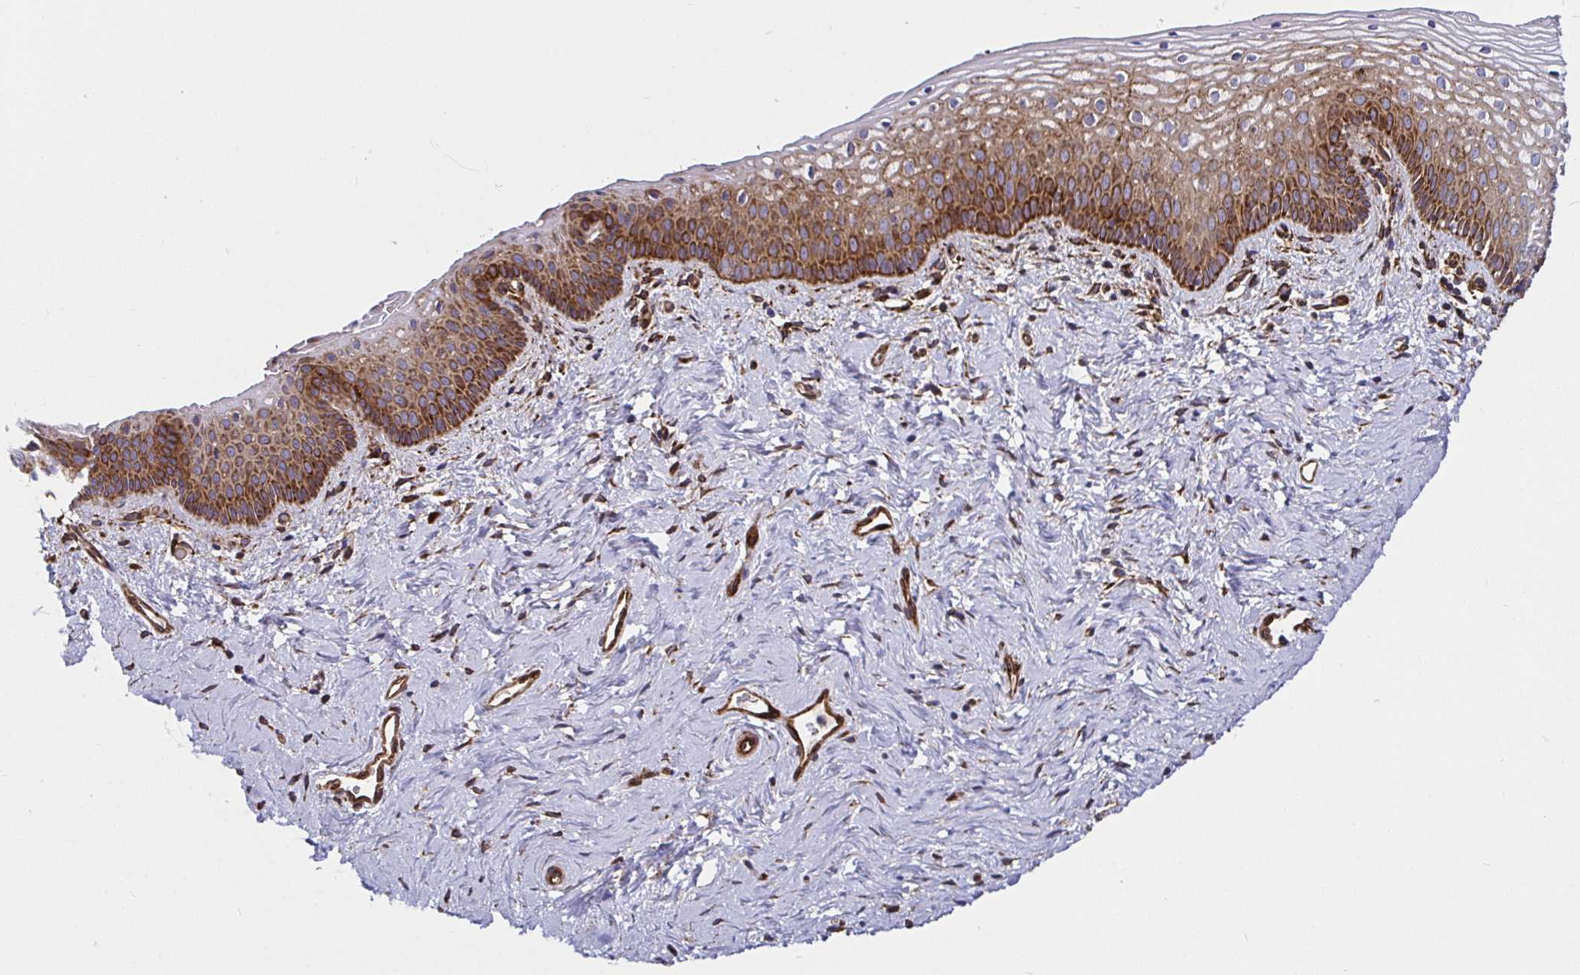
{"staining": {"intensity": "strong", "quantity": ">75%", "location": "cytoplasmic/membranous"}, "tissue": "vagina", "cell_type": "Squamous epithelial cells", "image_type": "normal", "snomed": [{"axis": "morphology", "description": "Normal tissue, NOS"}, {"axis": "topography", "description": "Vagina"}], "caption": "High-magnification brightfield microscopy of normal vagina stained with DAB (brown) and counterstained with hematoxylin (blue). squamous epithelial cells exhibit strong cytoplasmic/membranous staining is identified in approximately>75% of cells. (Stains: DAB (3,3'-diaminobenzidine) in brown, nuclei in blue, Microscopy: brightfield microscopy at high magnification).", "gene": "SMYD3", "patient": {"sex": "female", "age": 45}}